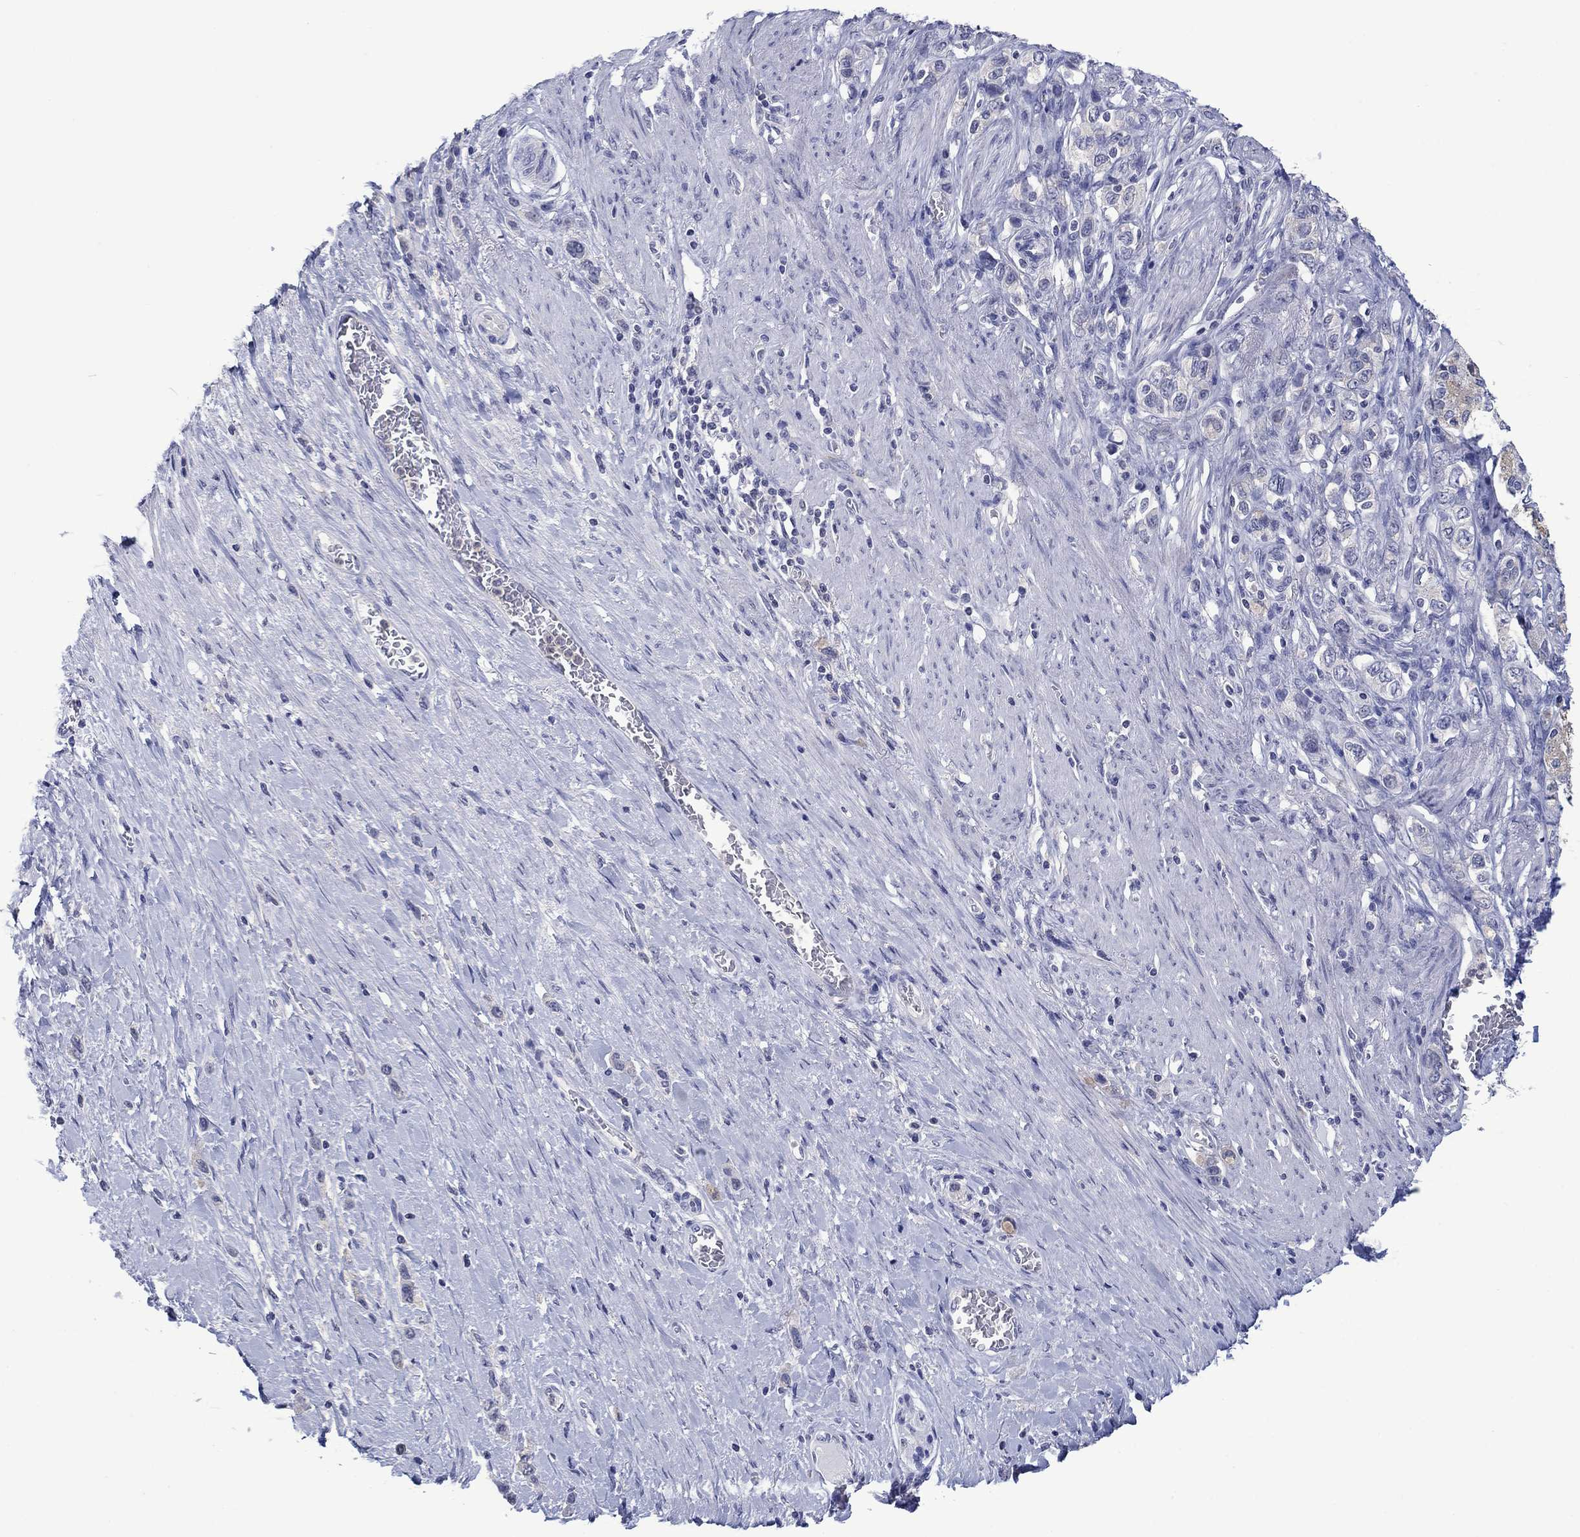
{"staining": {"intensity": "moderate", "quantity": "<25%", "location": "cytoplasmic/membranous"}, "tissue": "stomach cancer", "cell_type": "Tumor cells", "image_type": "cancer", "snomed": [{"axis": "morphology", "description": "Normal tissue, NOS"}, {"axis": "morphology", "description": "Adenocarcinoma, NOS"}, {"axis": "morphology", "description": "Adenocarcinoma, High grade"}, {"axis": "topography", "description": "Stomach, upper"}, {"axis": "topography", "description": "Stomach"}], "caption": "Moderate cytoplasmic/membranous protein expression is appreciated in about <25% of tumor cells in adenocarcinoma (stomach). Nuclei are stained in blue.", "gene": "FER1L6", "patient": {"sex": "female", "age": 65}}